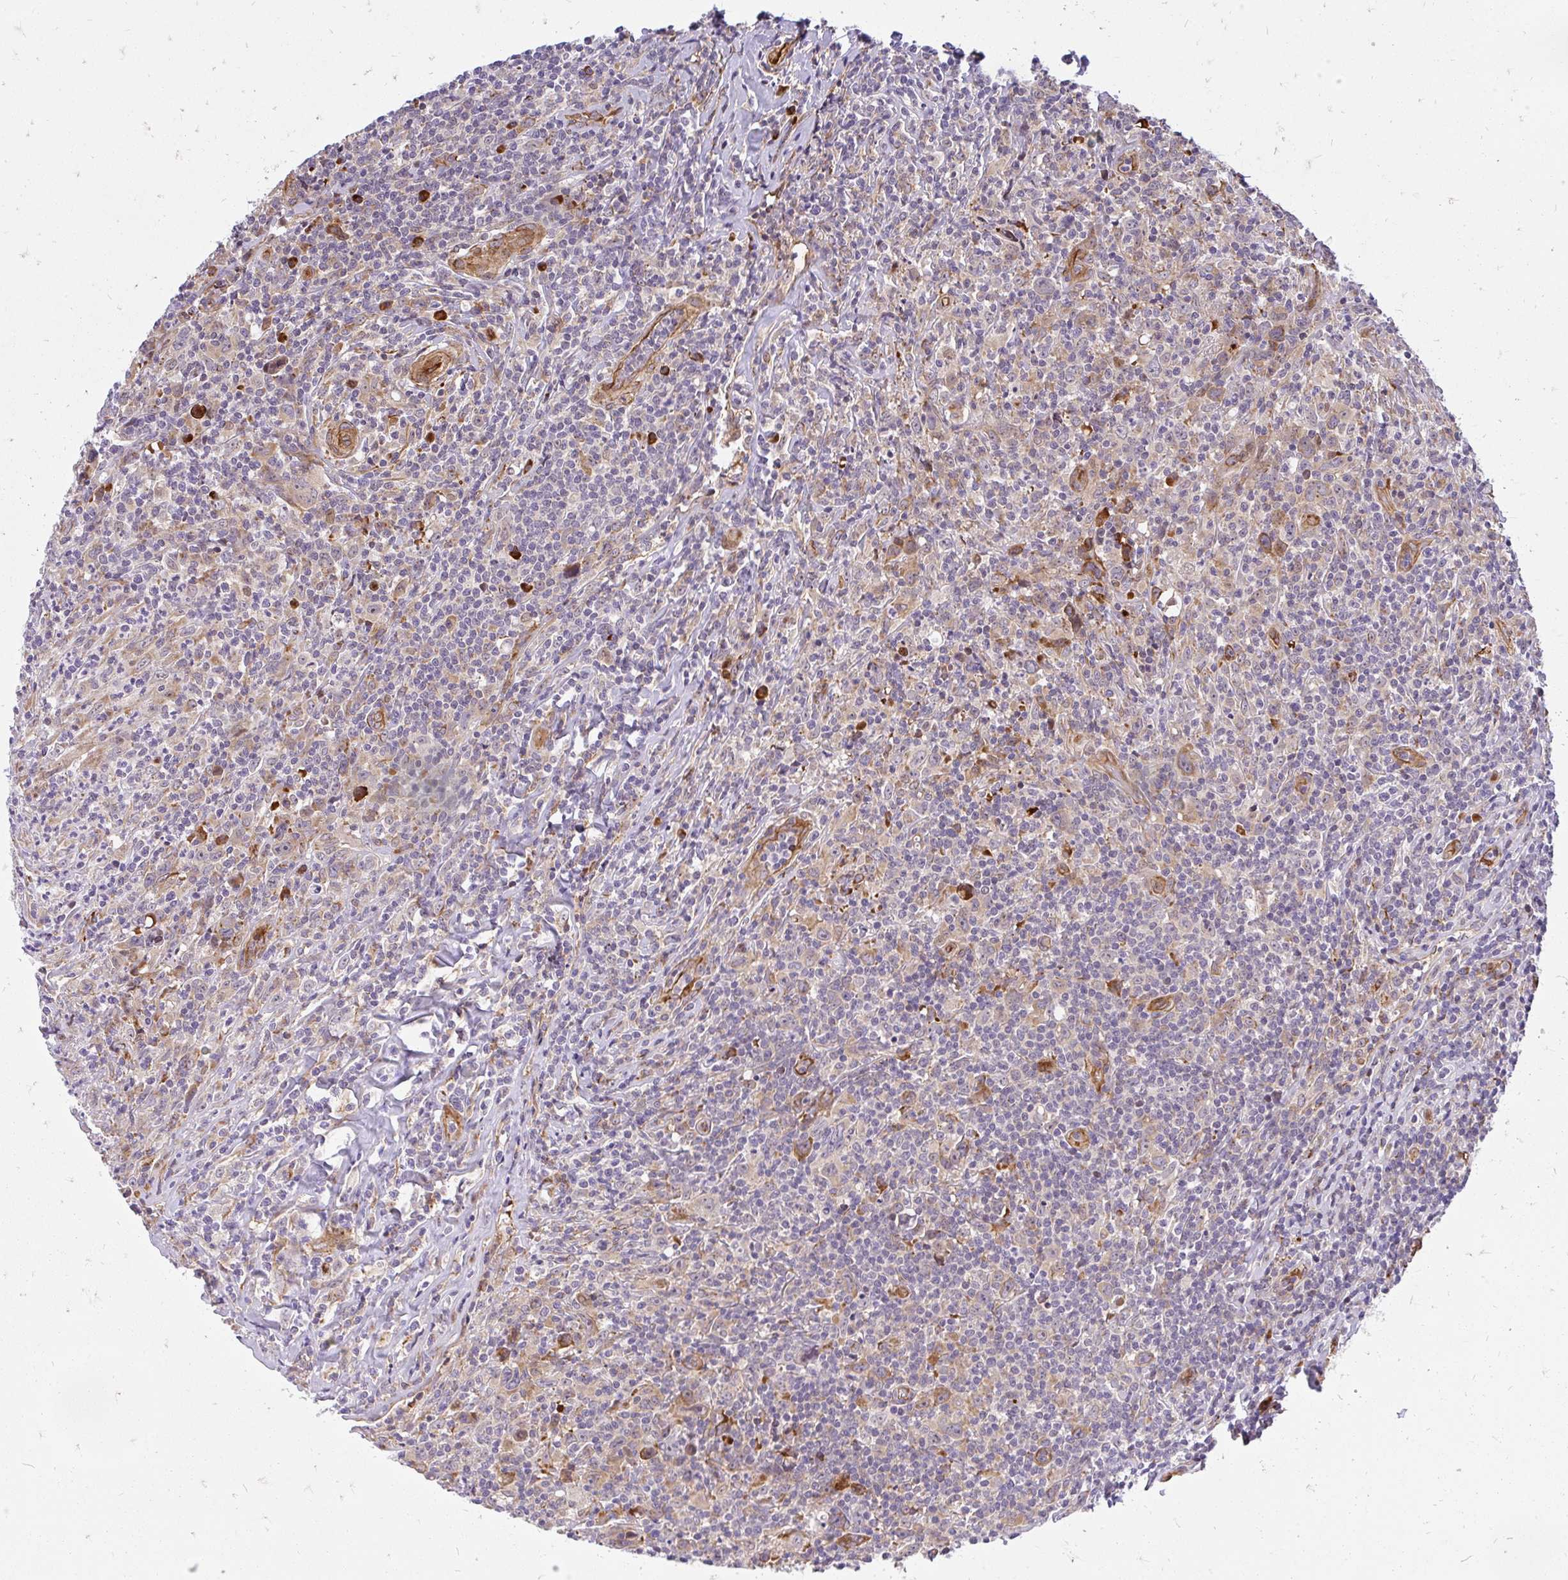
{"staining": {"intensity": "weak", "quantity": "25%-75%", "location": "cytoplasmic/membranous"}, "tissue": "lymphoma", "cell_type": "Tumor cells", "image_type": "cancer", "snomed": [{"axis": "morphology", "description": "Hodgkin's disease, NOS"}, {"axis": "topography", "description": "Lymph node"}], "caption": "This micrograph displays immunohistochemistry (IHC) staining of lymphoma, with low weak cytoplasmic/membranous positivity in about 25%-75% of tumor cells.", "gene": "RSKR", "patient": {"sex": "female", "age": 18}}